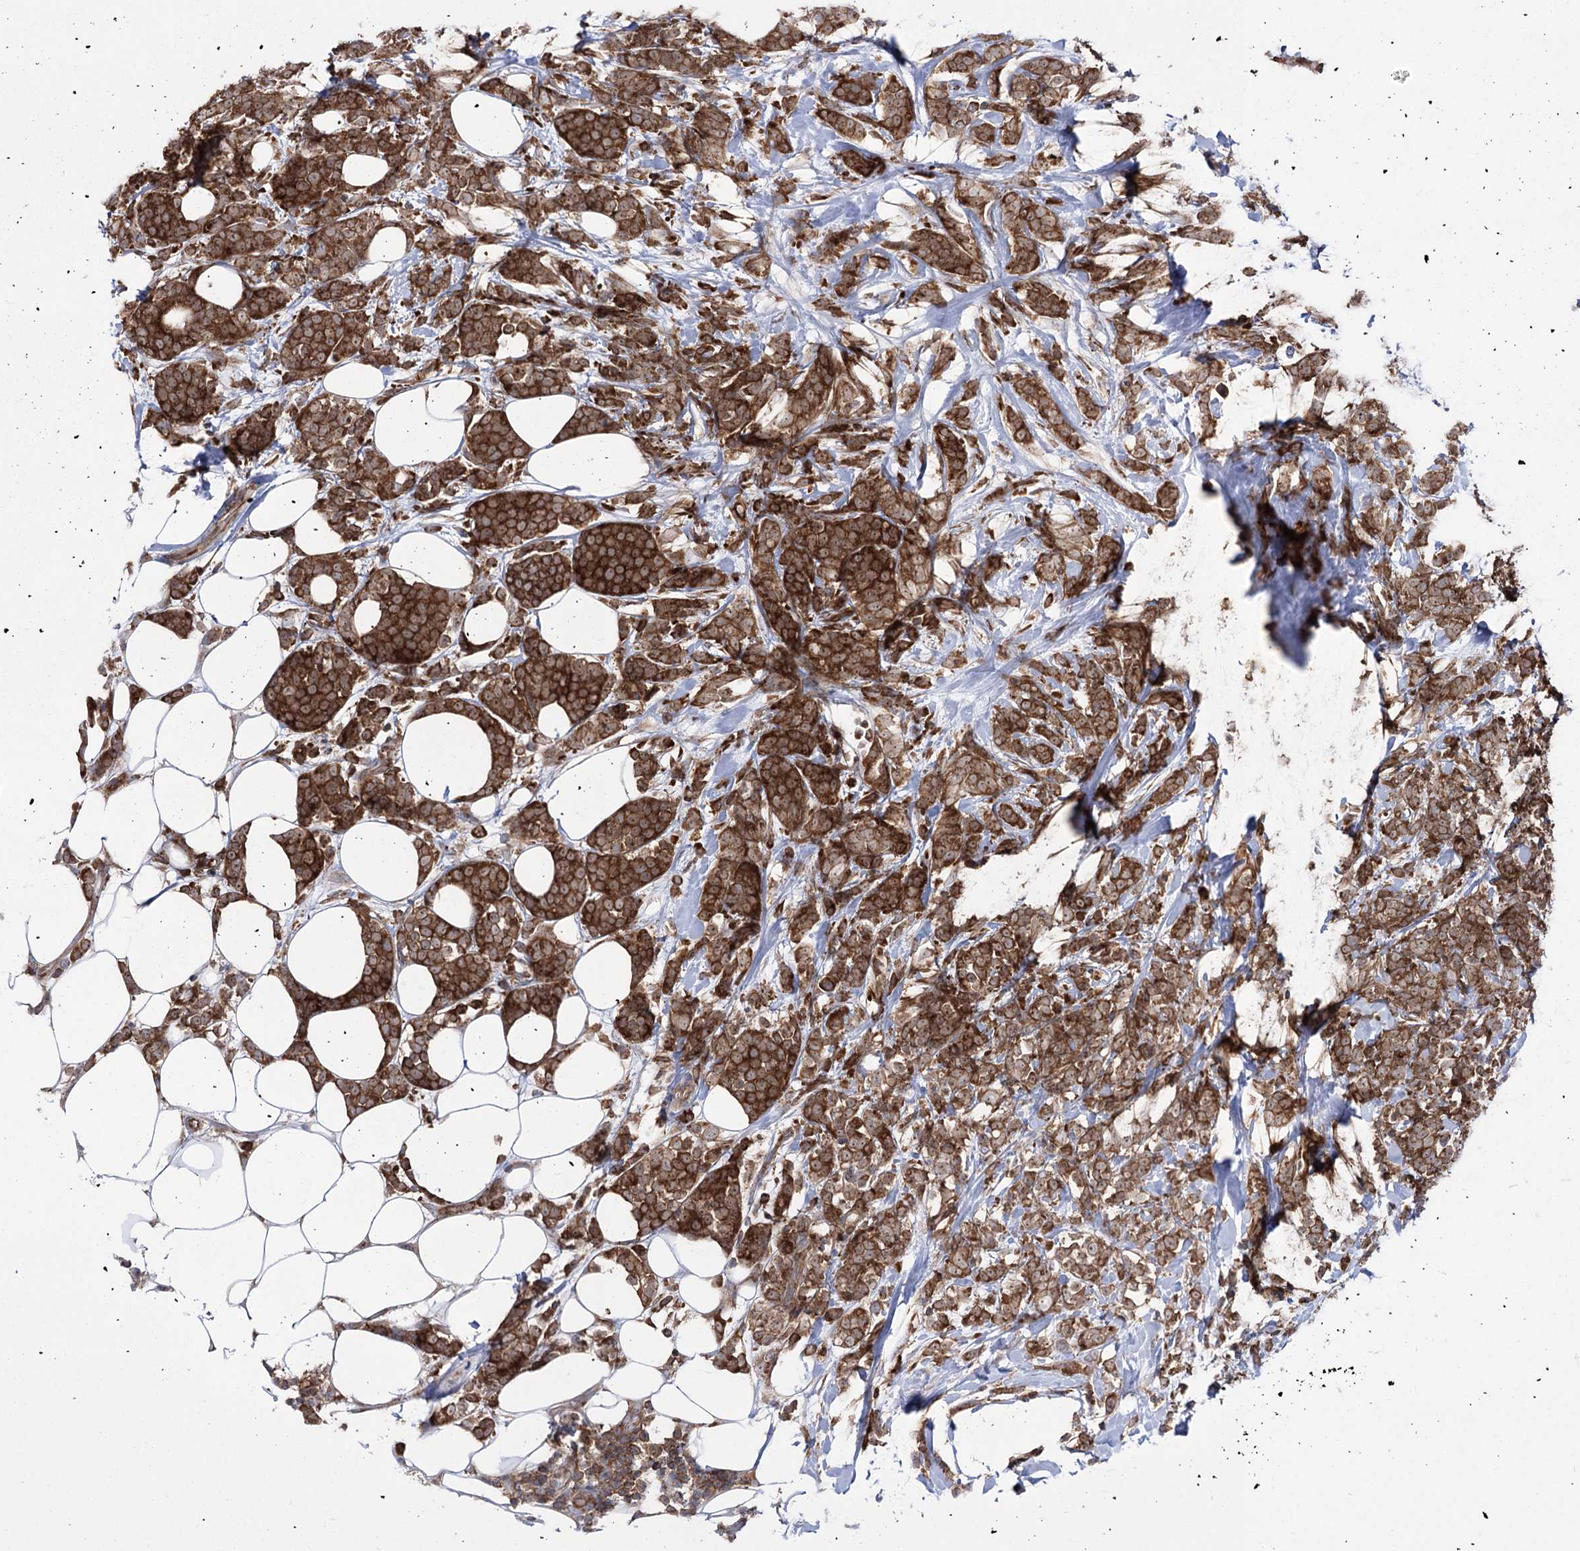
{"staining": {"intensity": "strong", "quantity": ">75%", "location": "cytoplasmic/membranous"}, "tissue": "breast cancer", "cell_type": "Tumor cells", "image_type": "cancer", "snomed": [{"axis": "morphology", "description": "Lobular carcinoma"}, {"axis": "topography", "description": "Breast"}], "caption": "Tumor cells exhibit high levels of strong cytoplasmic/membranous positivity in about >75% of cells in human breast cancer (lobular carcinoma).", "gene": "ZNF622", "patient": {"sex": "female", "age": 58}}